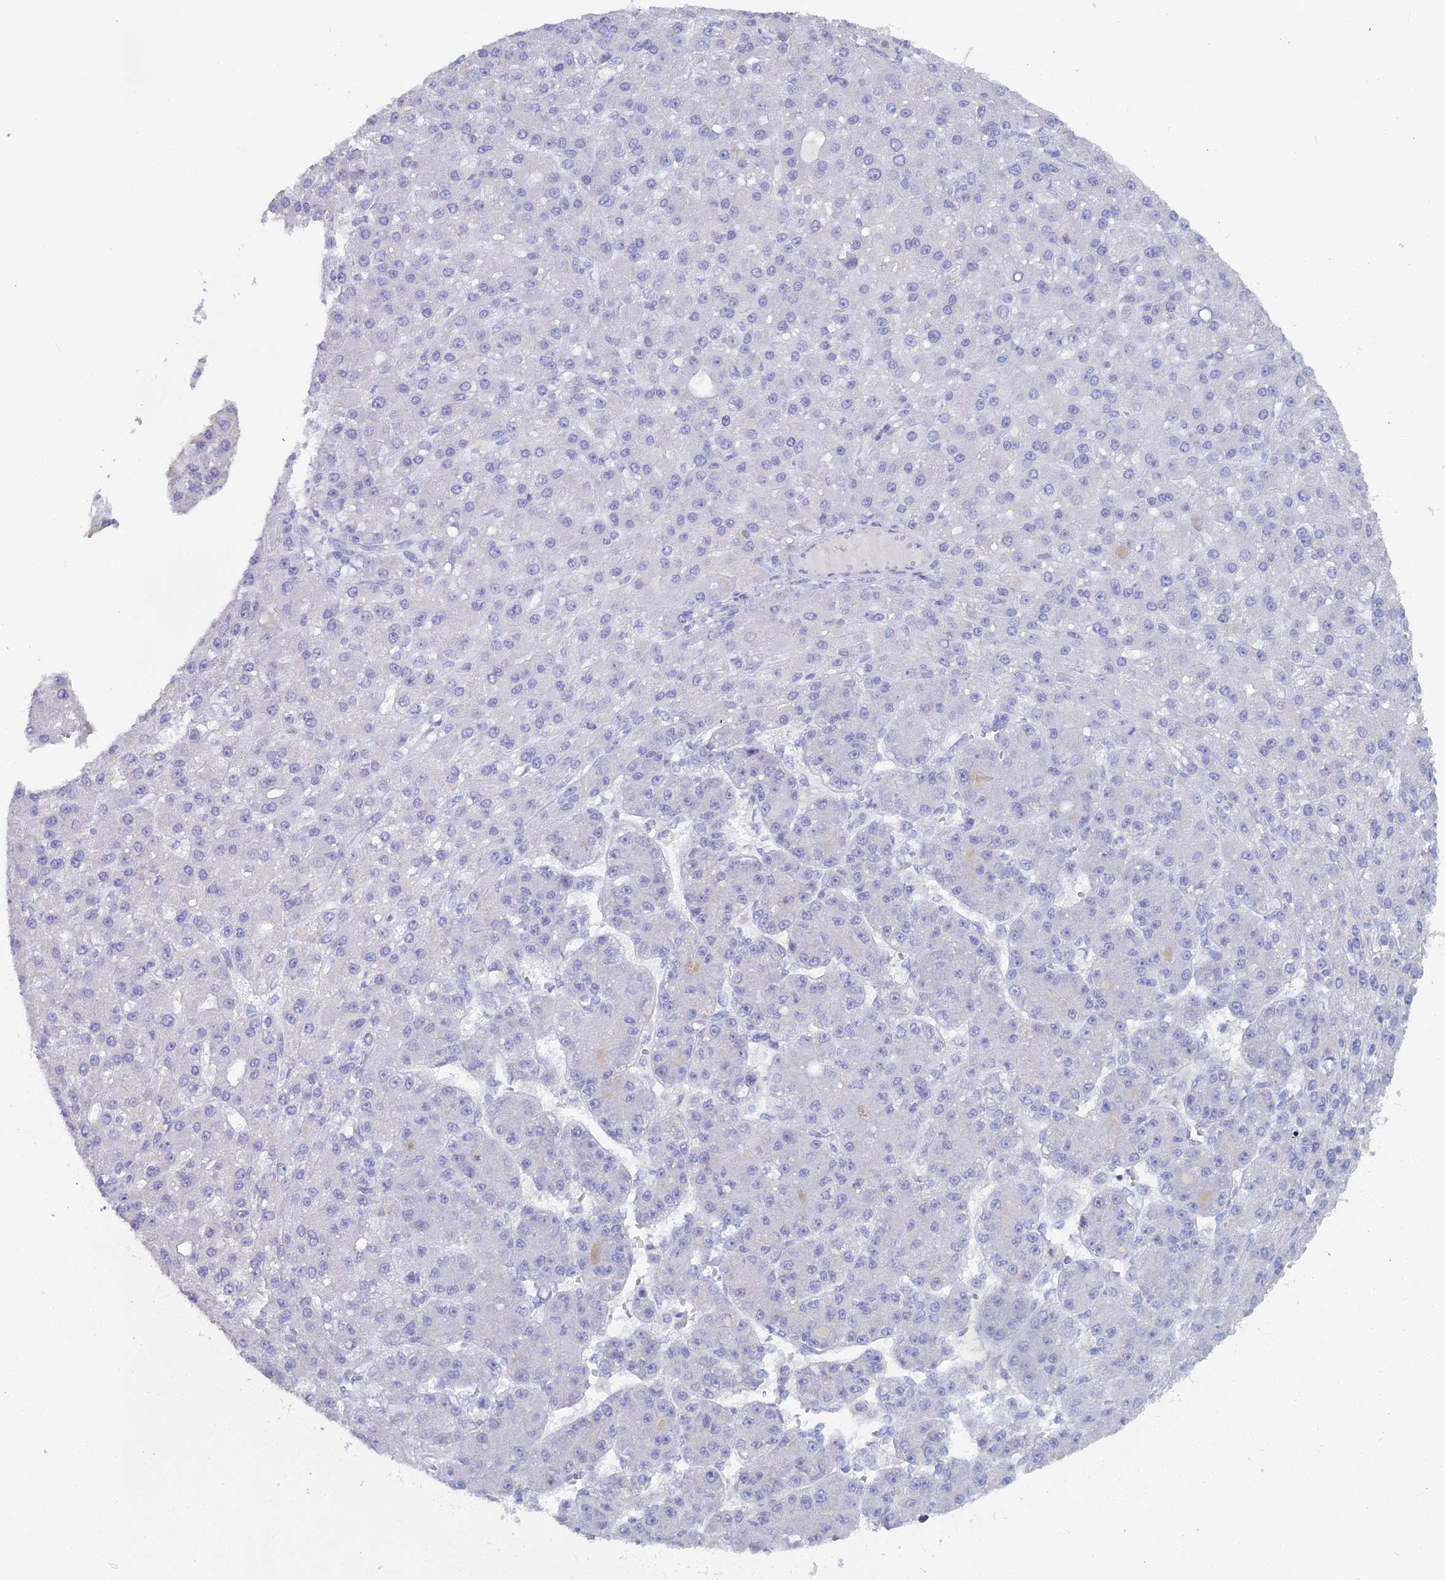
{"staining": {"intensity": "negative", "quantity": "none", "location": "none"}, "tissue": "liver cancer", "cell_type": "Tumor cells", "image_type": "cancer", "snomed": [{"axis": "morphology", "description": "Carcinoma, Hepatocellular, NOS"}, {"axis": "topography", "description": "Liver"}], "caption": "Immunohistochemical staining of hepatocellular carcinoma (liver) shows no significant expression in tumor cells.", "gene": "S100A7", "patient": {"sex": "male", "age": 67}}